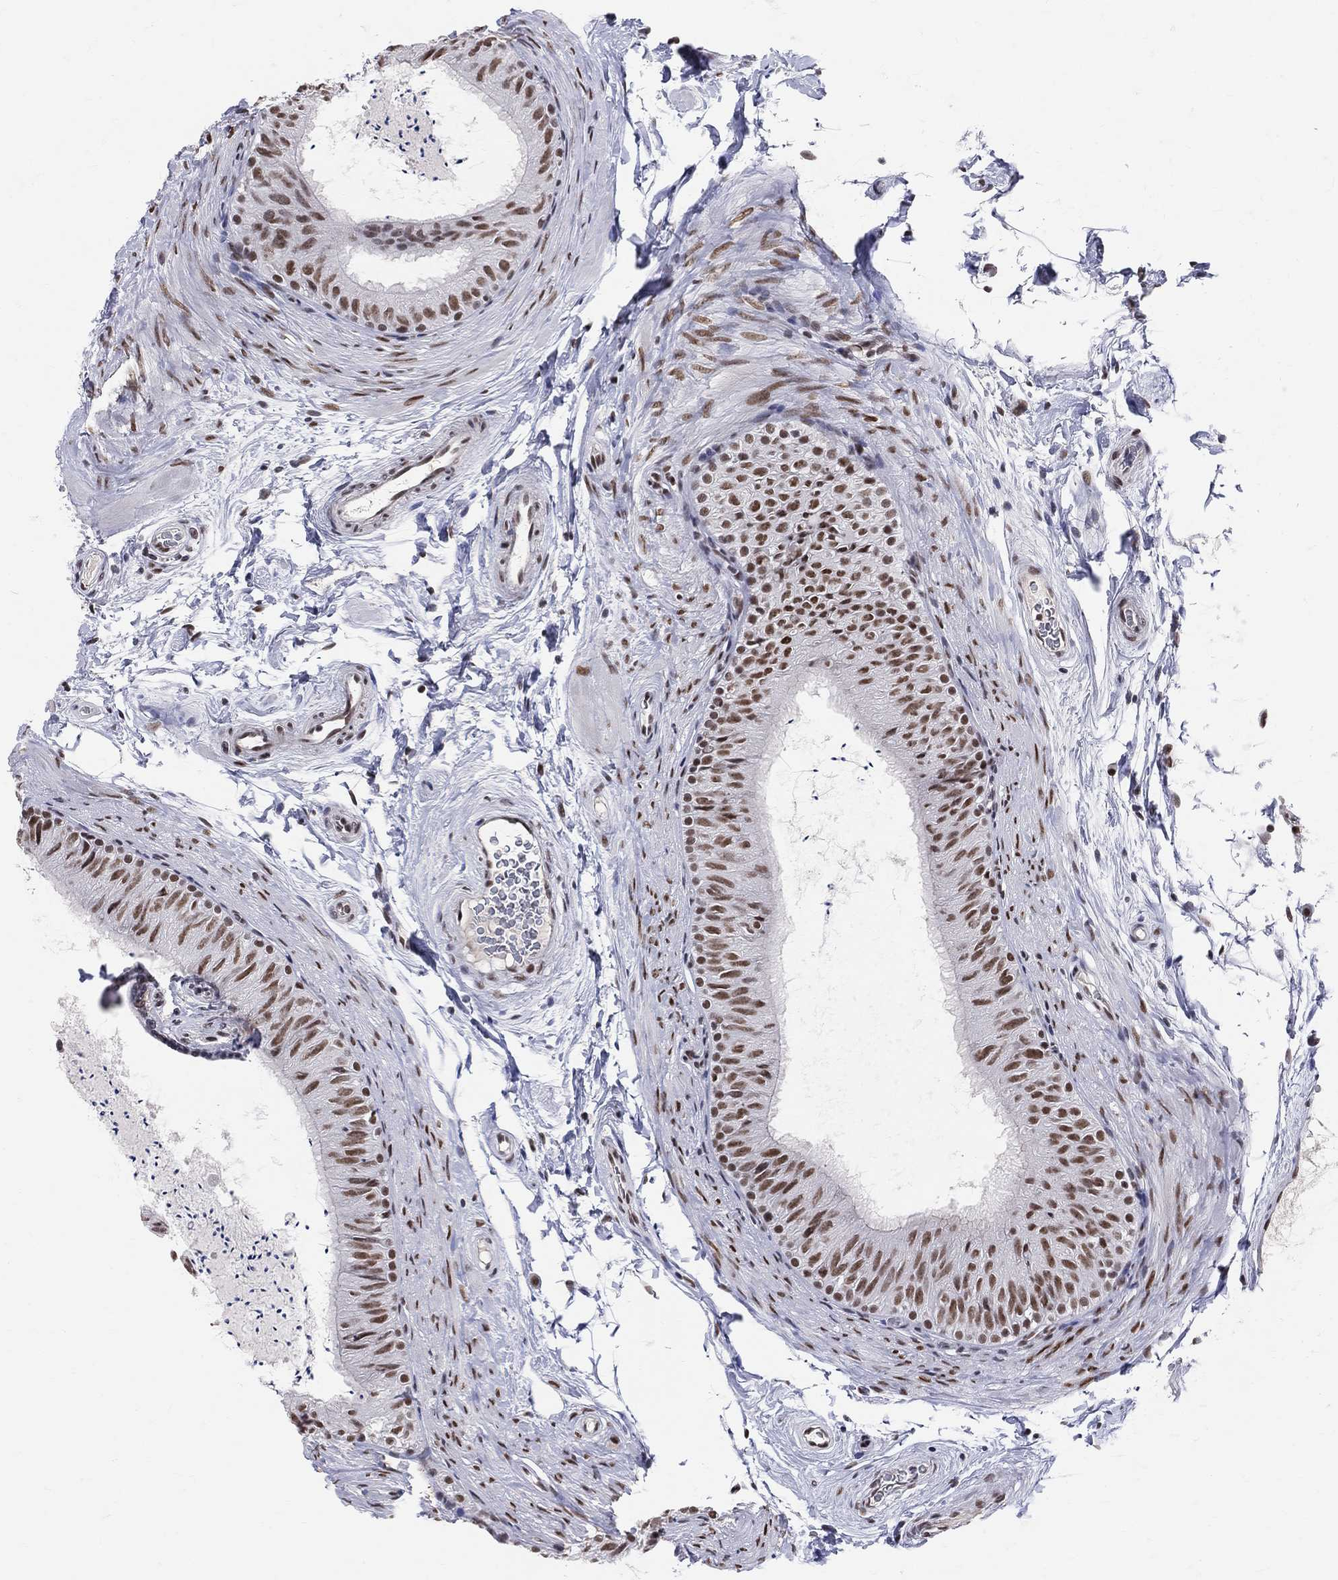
{"staining": {"intensity": "strong", "quantity": ">75%", "location": "nuclear"}, "tissue": "epididymis", "cell_type": "Glandular cells", "image_type": "normal", "snomed": [{"axis": "morphology", "description": "Normal tissue, NOS"}, {"axis": "topography", "description": "Epididymis"}], "caption": "Strong nuclear staining for a protein is appreciated in approximately >75% of glandular cells of benign epididymis using IHC.", "gene": "CDK7", "patient": {"sex": "male", "age": 34}}